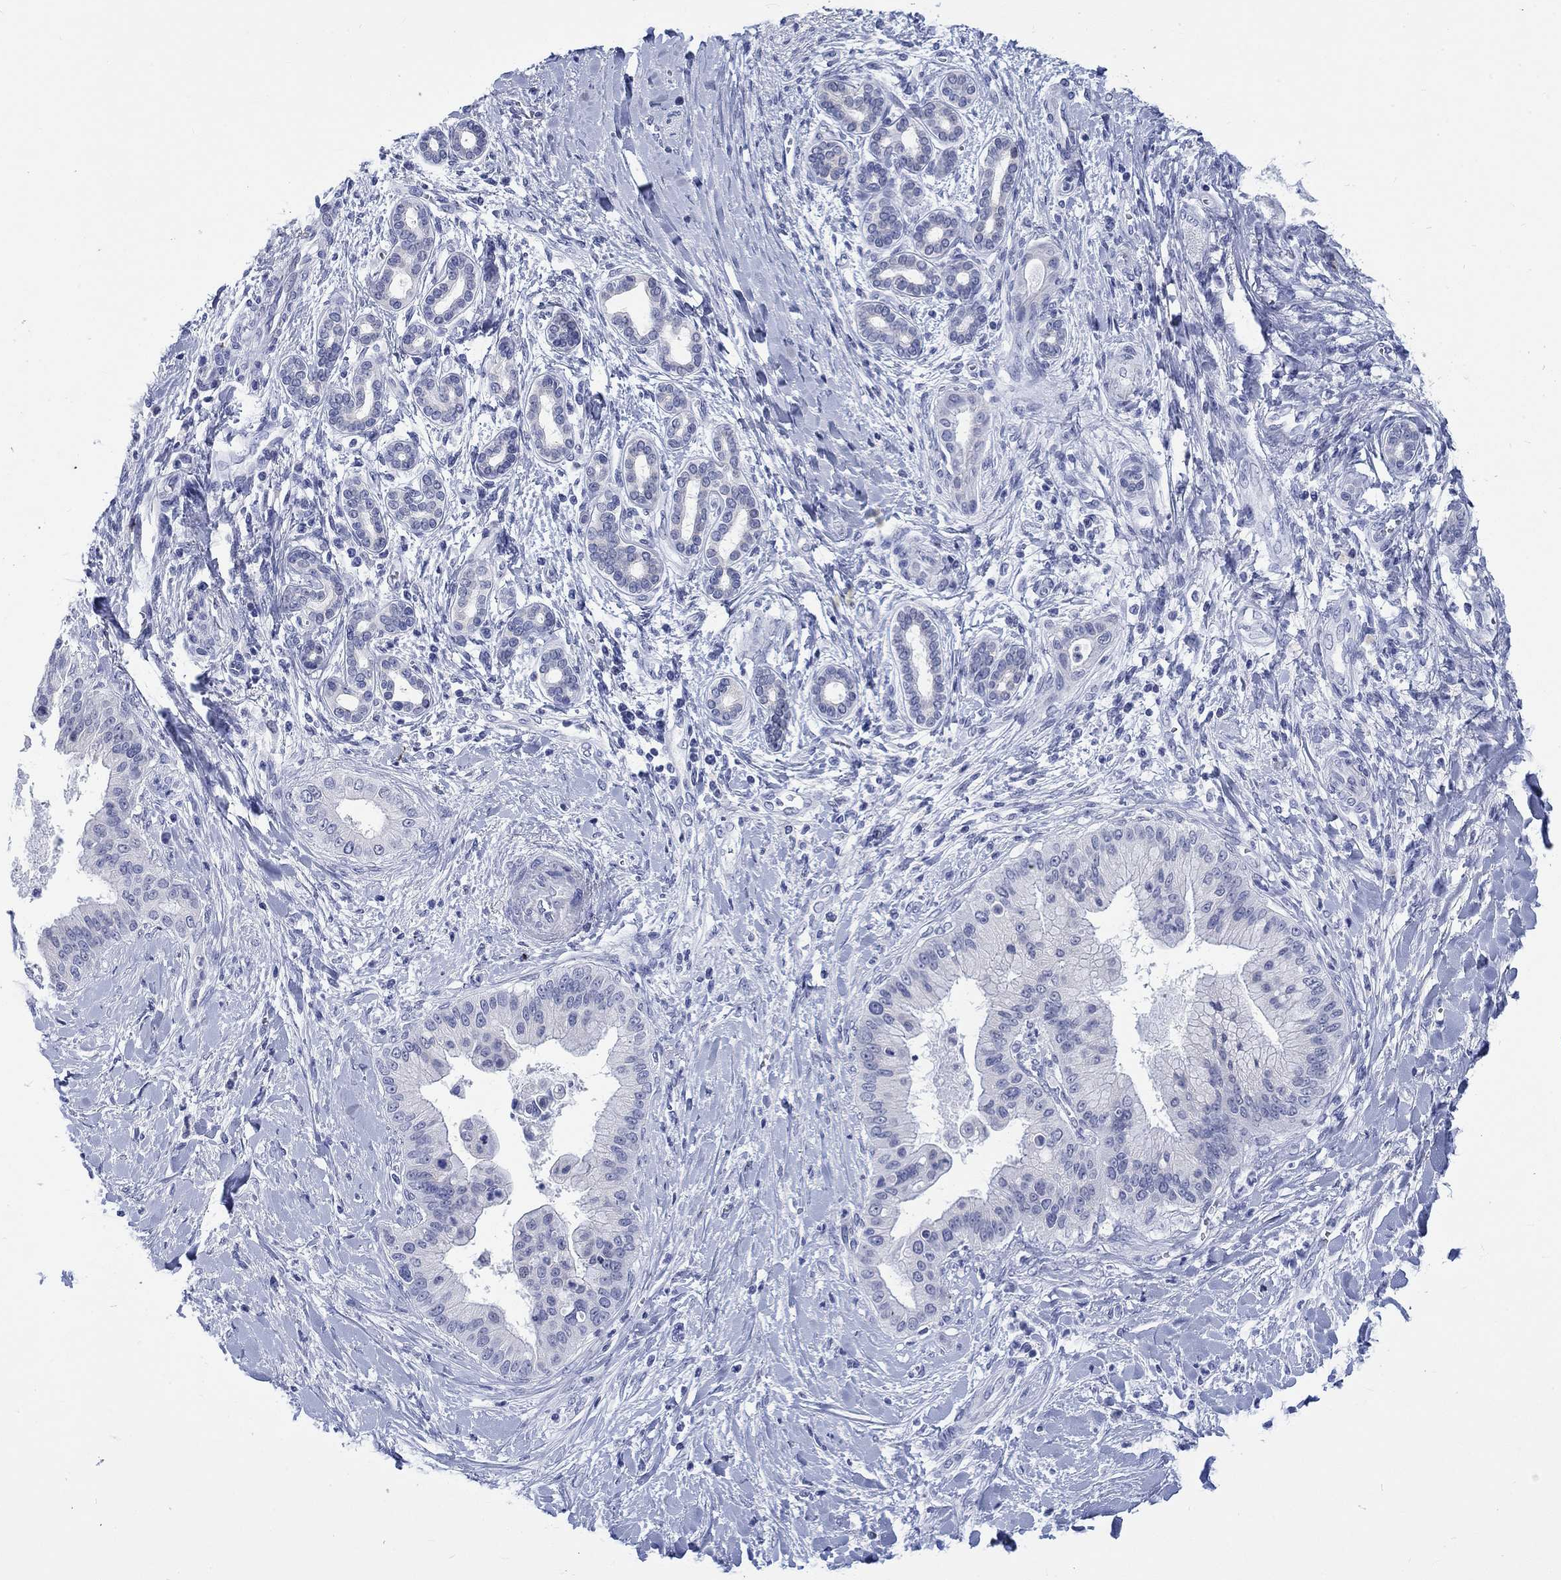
{"staining": {"intensity": "negative", "quantity": "none", "location": "none"}, "tissue": "liver cancer", "cell_type": "Tumor cells", "image_type": "cancer", "snomed": [{"axis": "morphology", "description": "Cholangiocarcinoma"}, {"axis": "topography", "description": "Liver"}], "caption": "There is no significant staining in tumor cells of cholangiocarcinoma (liver). (DAB (3,3'-diaminobenzidine) IHC with hematoxylin counter stain).", "gene": "KRT76", "patient": {"sex": "female", "age": 54}}